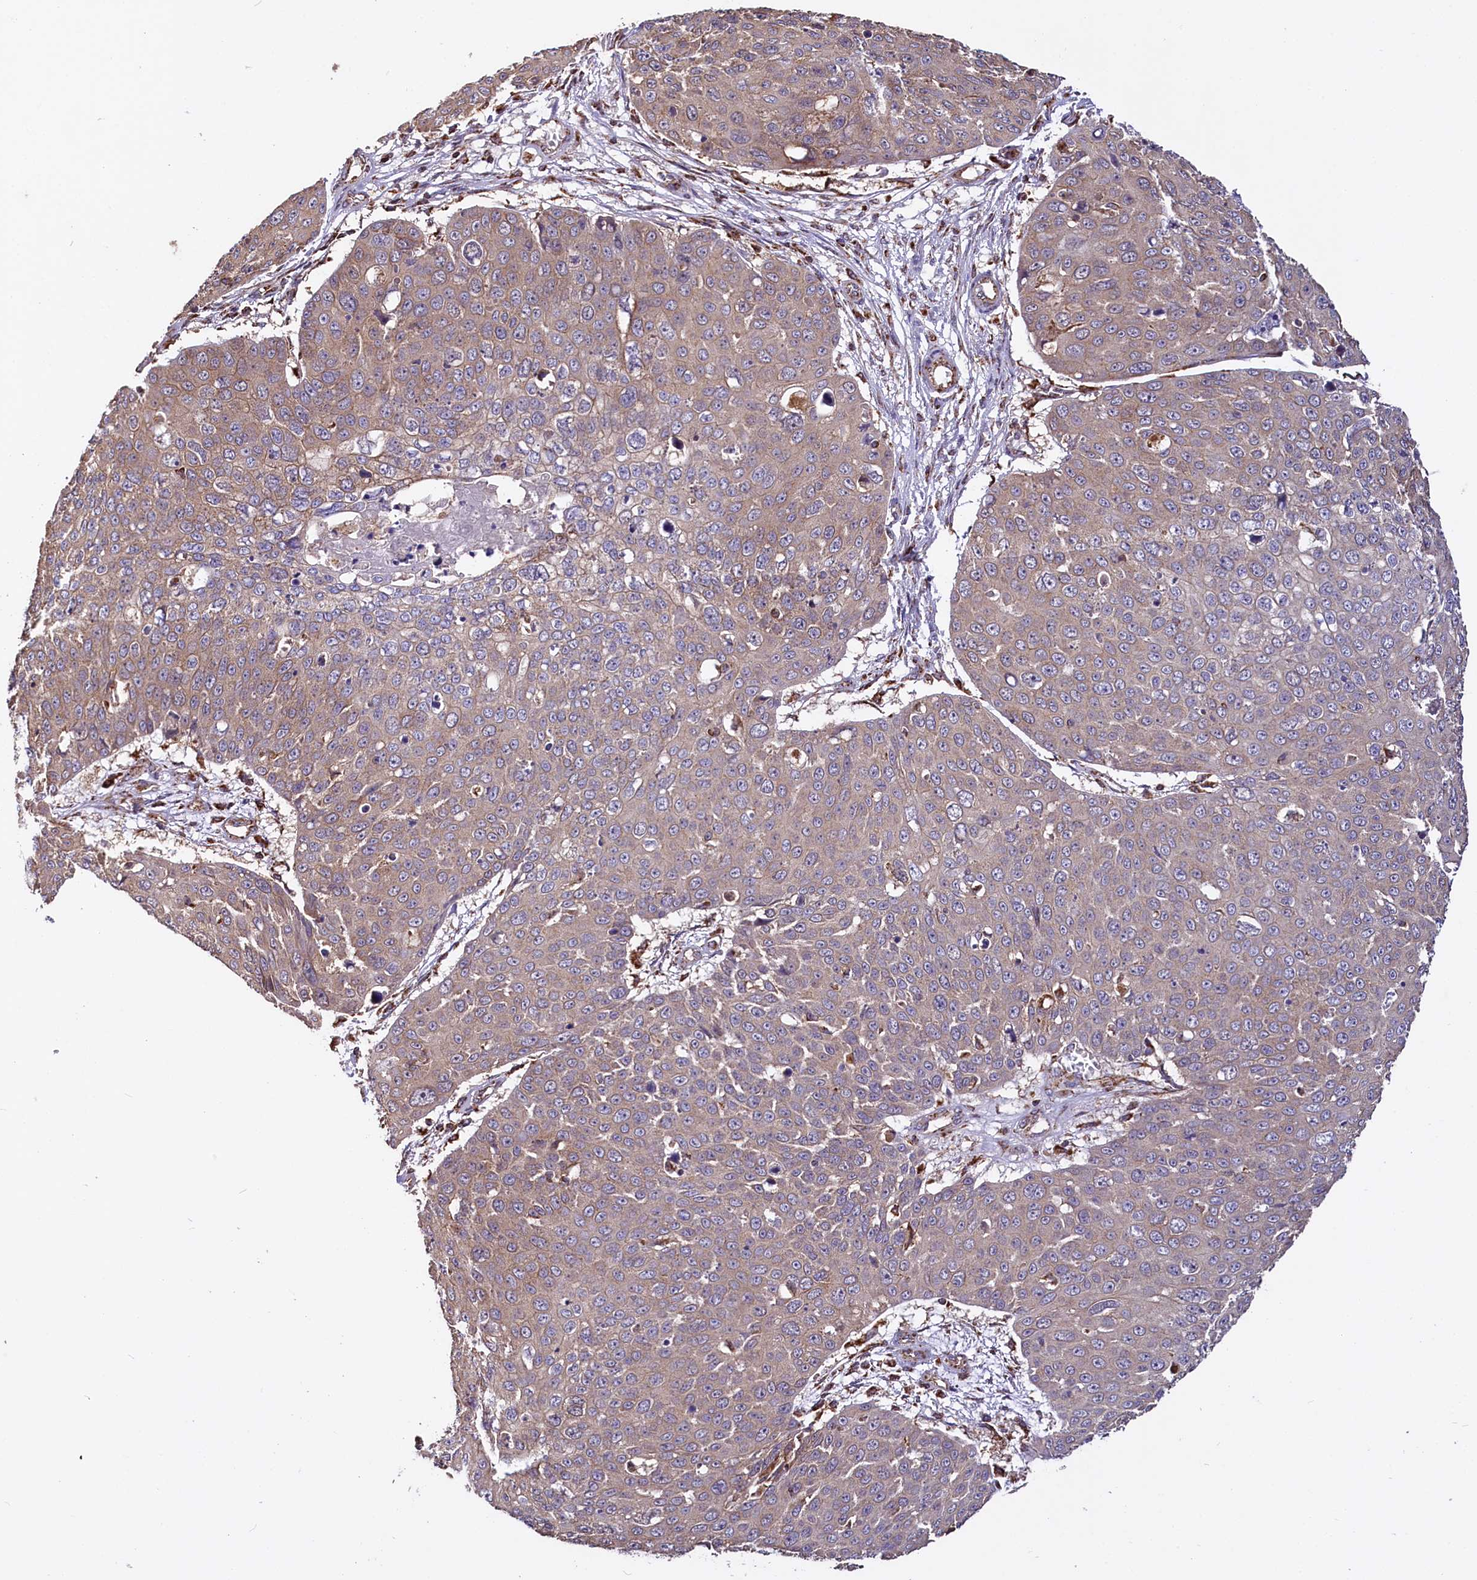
{"staining": {"intensity": "weak", "quantity": "<25%", "location": "cytoplasmic/membranous"}, "tissue": "skin cancer", "cell_type": "Tumor cells", "image_type": "cancer", "snomed": [{"axis": "morphology", "description": "Squamous cell carcinoma, NOS"}, {"axis": "topography", "description": "Skin"}], "caption": "This is a photomicrograph of immunohistochemistry staining of skin cancer (squamous cell carcinoma), which shows no positivity in tumor cells.", "gene": "NUDT15", "patient": {"sex": "male", "age": 71}}